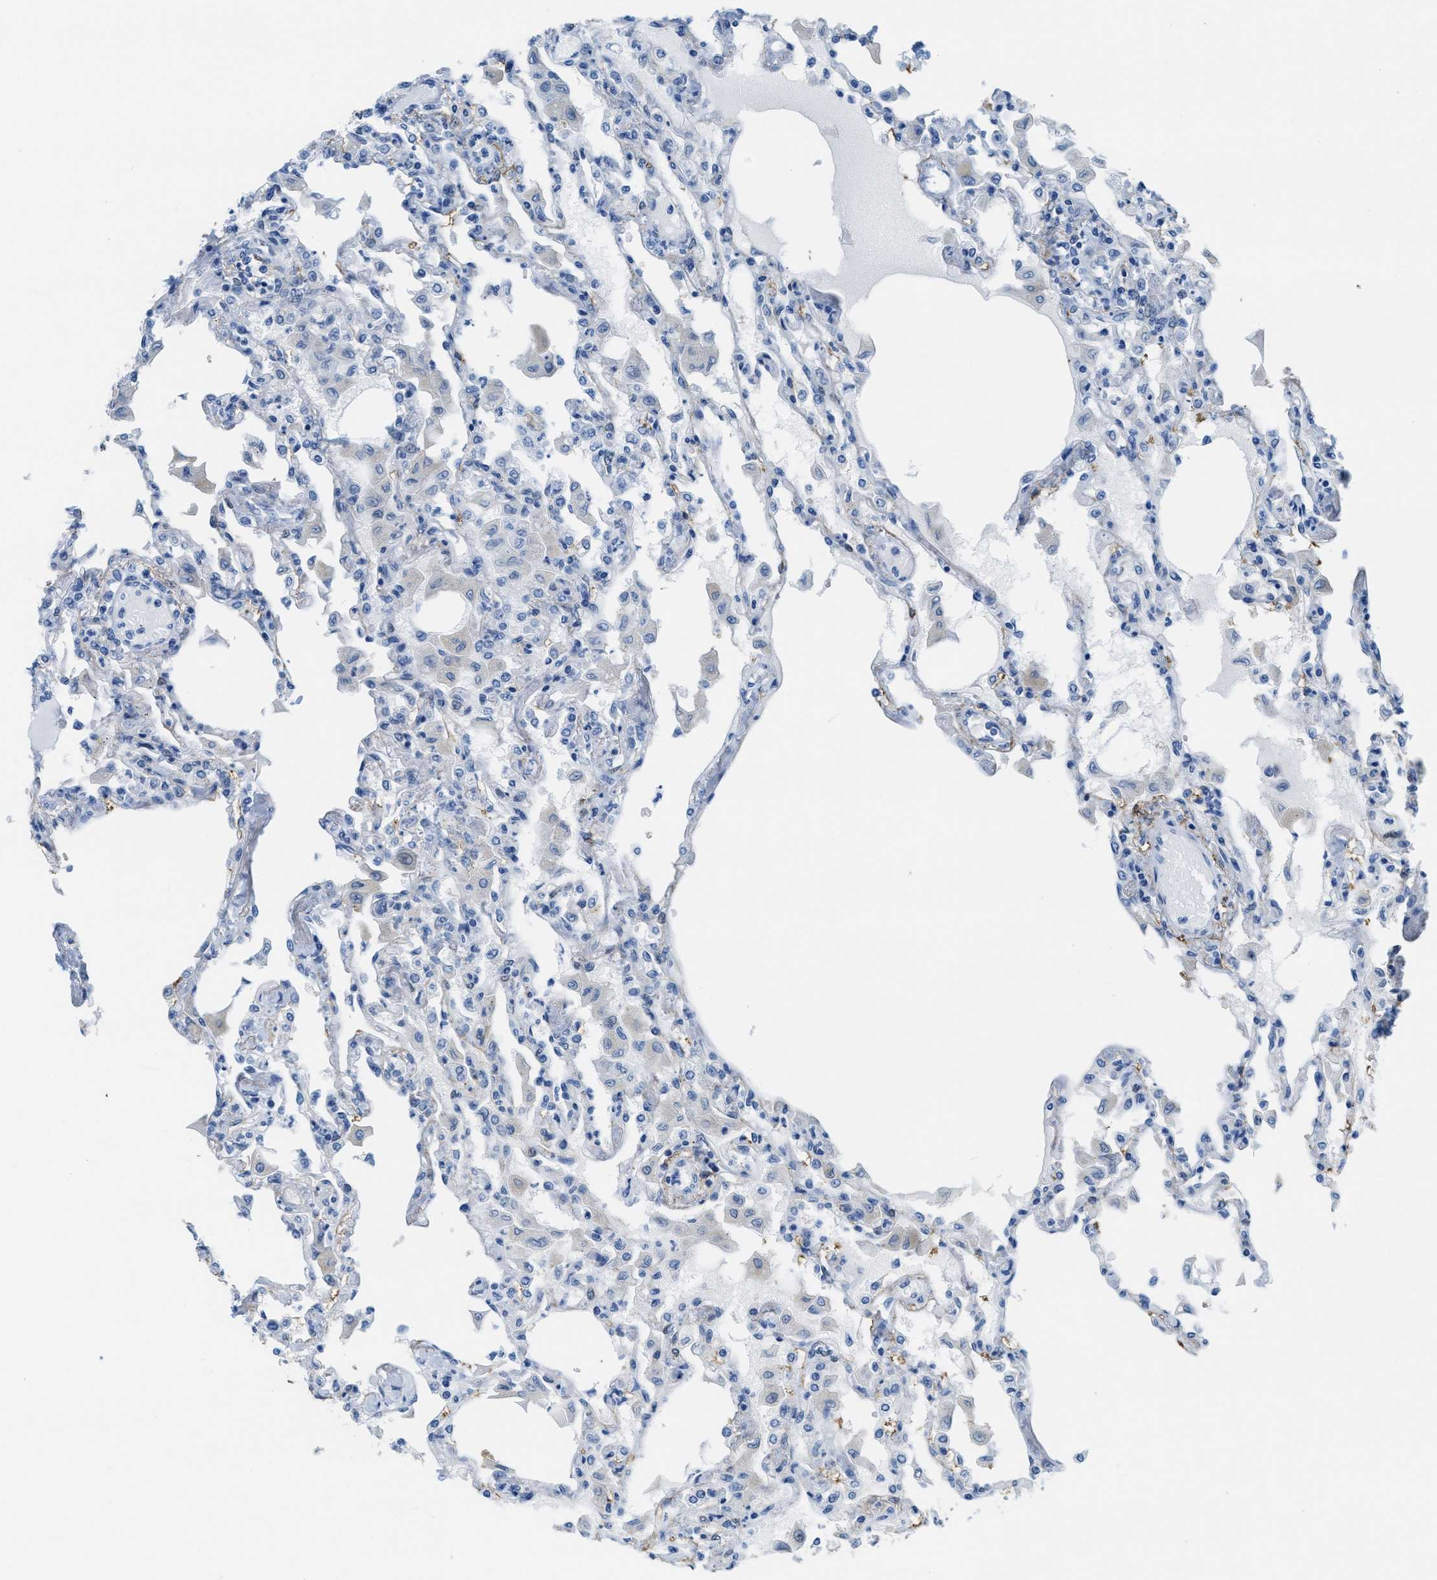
{"staining": {"intensity": "negative", "quantity": "none", "location": "none"}, "tissue": "lung", "cell_type": "Alveolar cells", "image_type": "normal", "snomed": [{"axis": "morphology", "description": "Normal tissue, NOS"}, {"axis": "topography", "description": "Bronchus"}, {"axis": "topography", "description": "Lung"}], "caption": "This is an immunohistochemistry (IHC) image of benign human lung. There is no expression in alveolar cells.", "gene": "ASGR1", "patient": {"sex": "female", "age": 49}}